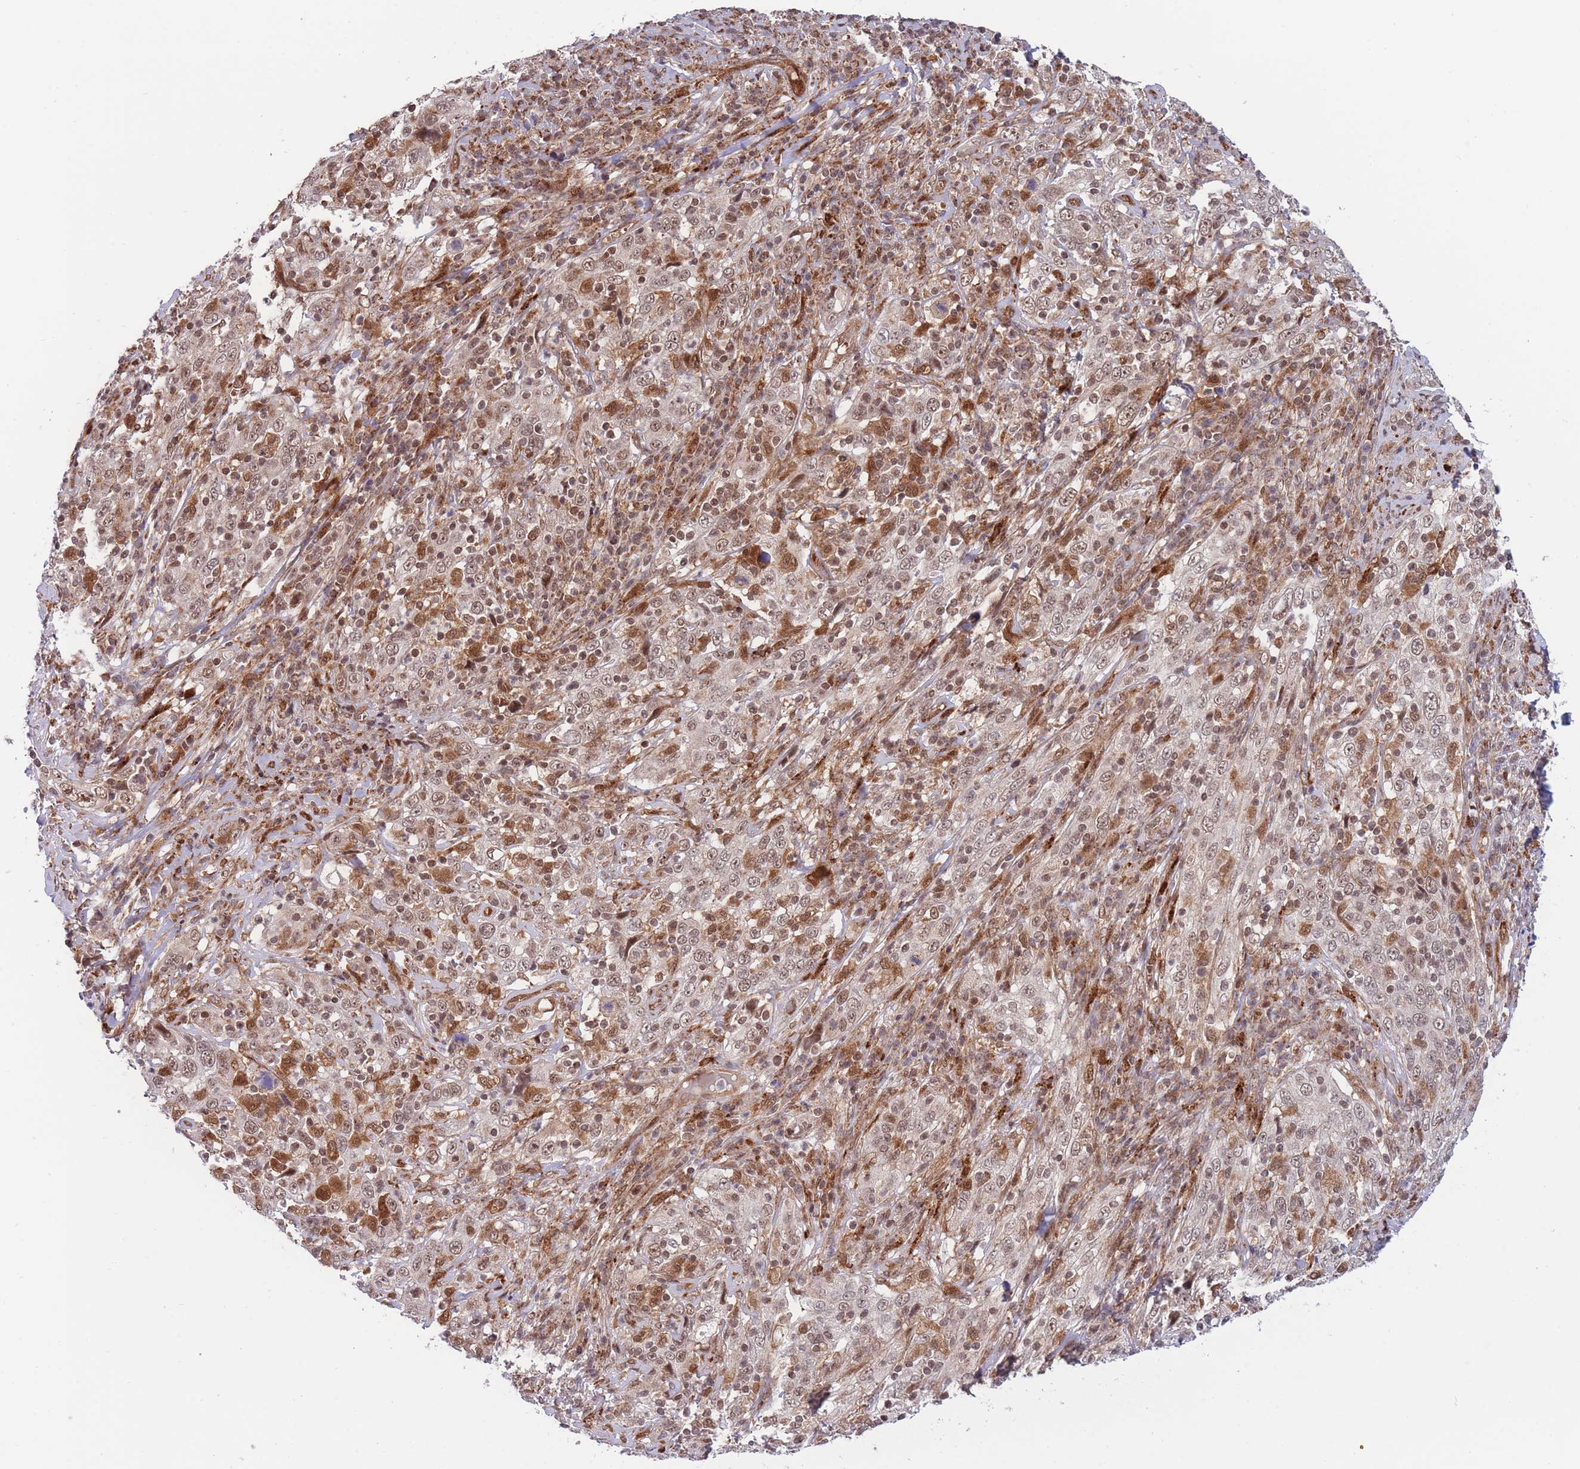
{"staining": {"intensity": "moderate", "quantity": ">75%", "location": "nuclear"}, "tissue": "cervical cancer", "cell_type": "Tumor cells", "image_type": "cancer", "snomed": [{"axis": "morphology", "description": "Squamous cell carcinoma, NOS"}, {"axis": "topography", "description": "Cervix"}], "caption": "Immunohistochemistry (IHC) micrograph of neoplastic tissue: human squamous cell carcinoma (cervical) stained using immunohistochemistry reveals medium levels of moderate protein expression localized specifically in the nuclear of tumor cells, appearing as a nuclear brown color.", "gene": "BOD1L1", "patient": {"sex": "female", "age": 46}}